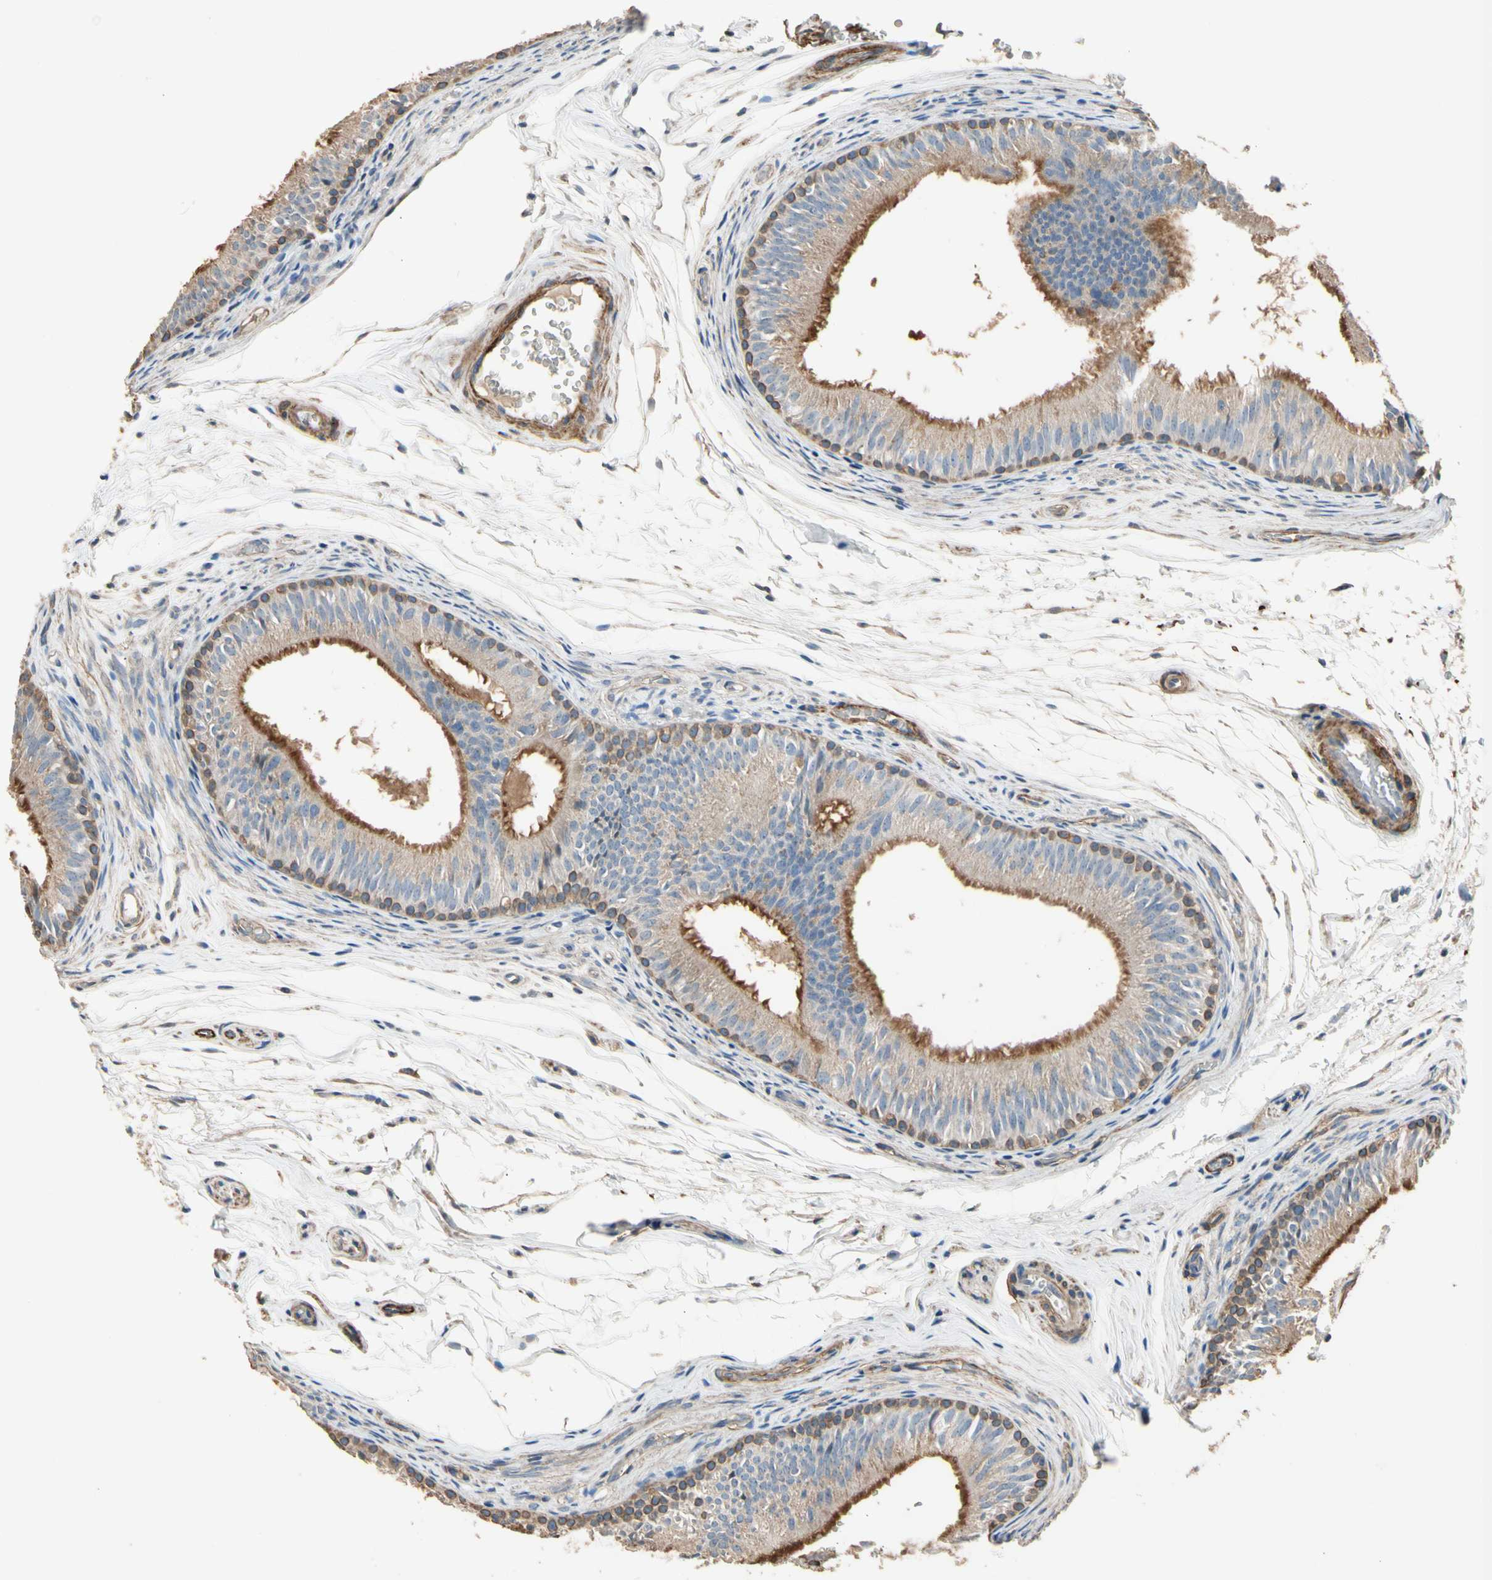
{"staining": {"intensity": "moderate", "quantity": ">75%", "location": "cytoplasmic/membranous"}, "tissue": "epididymis", "cell_type": "Glandular cells", "image_type": "normal", "snomed": [{"axis": "morphology", "description": "Normal tissue, NOS"}, {"axis": "topography", "description": "Epididymis"}], "caption": "Protein expression analysis of unremarkable human epididymis reveals moderate cytoplasmic/membranous expression in approximately >75% of glandular cells.", "gene": "SUSD2", "patient": {"sex": "male", "age": 36}}